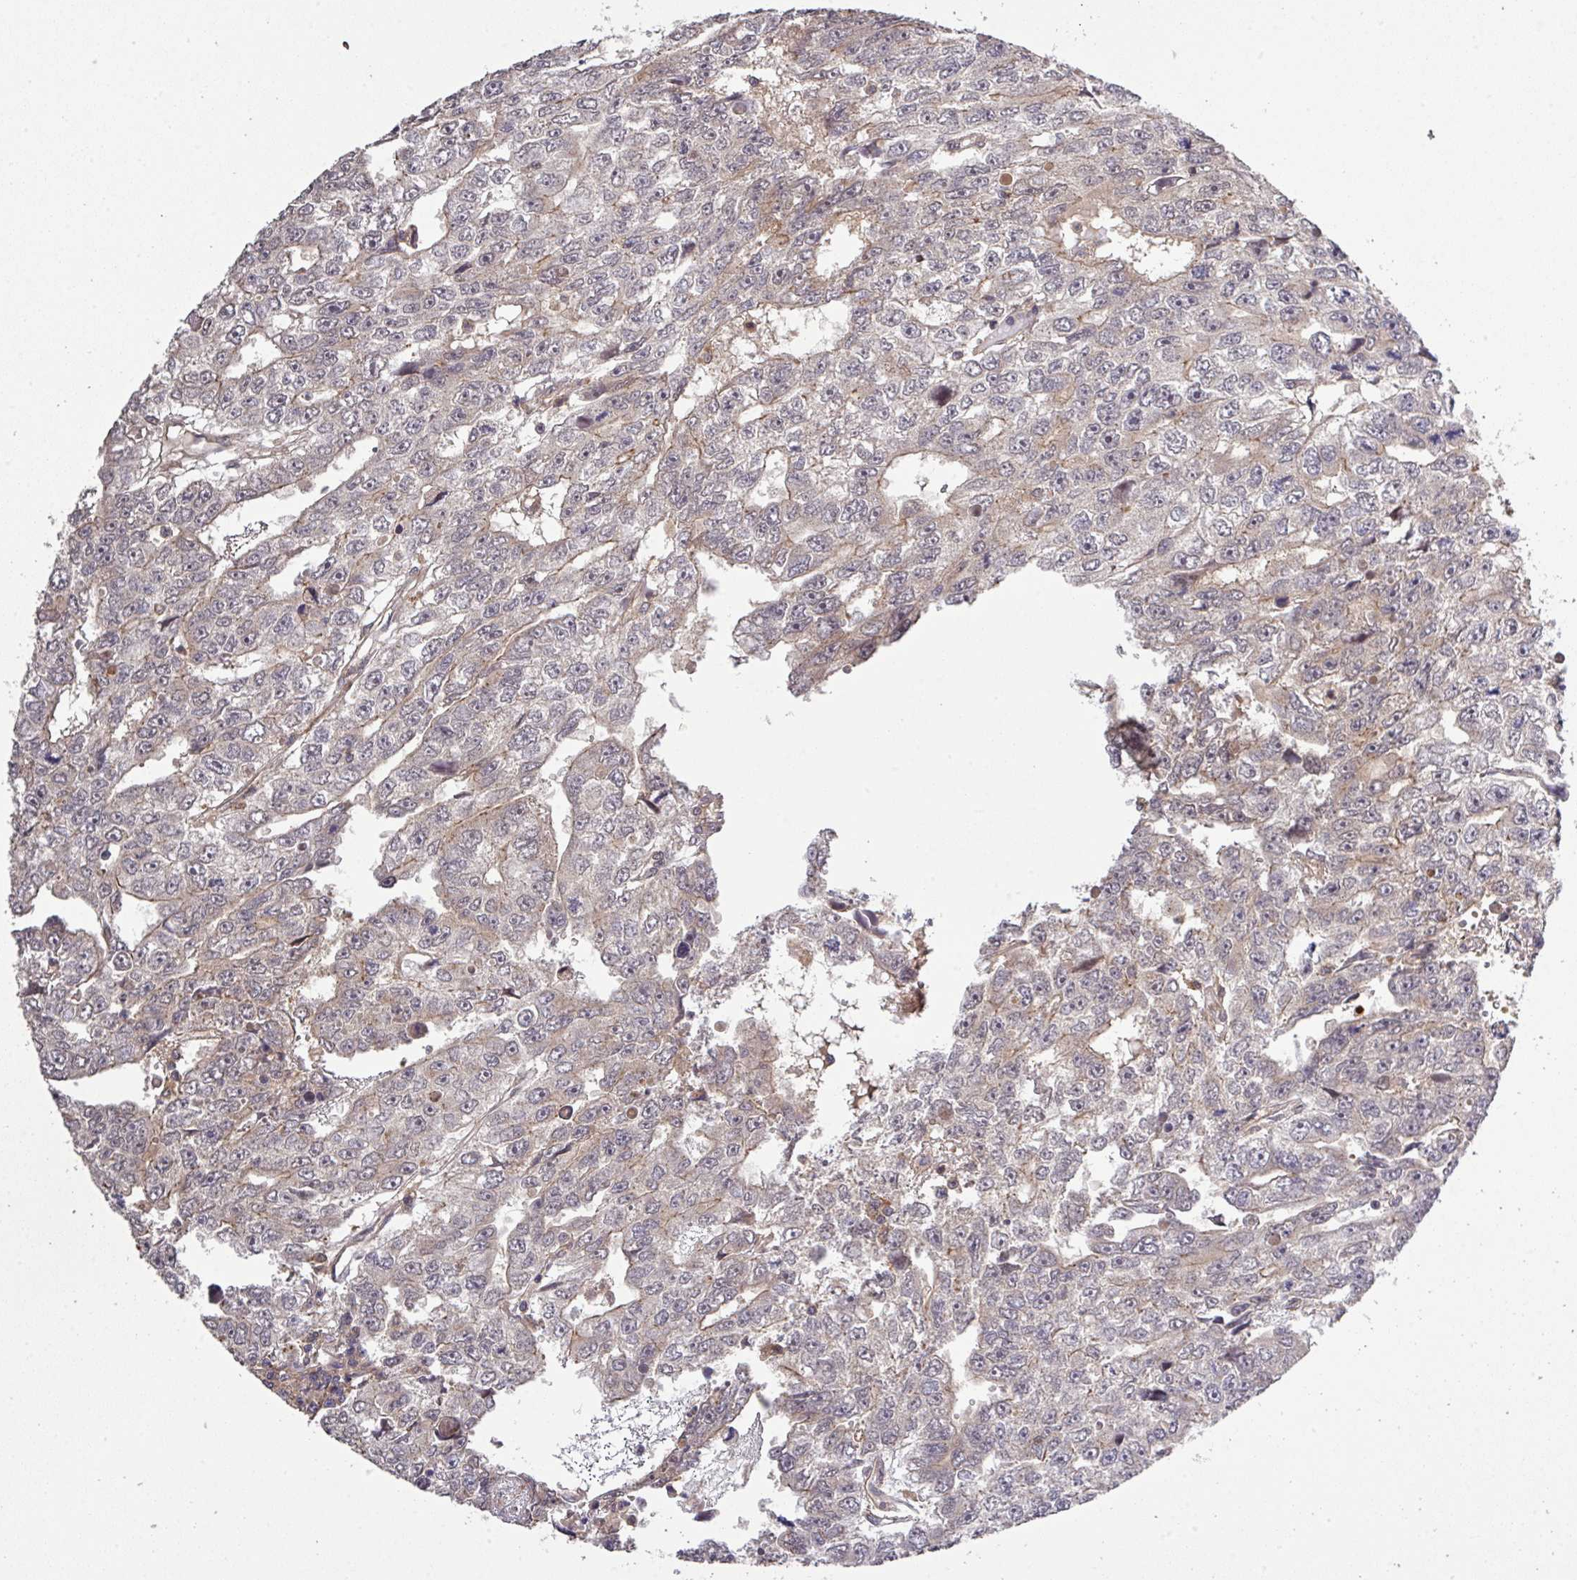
{"staining": {"intensity": "weak", "quantity": "25%-75%", "location": "cytoplasmic/membranous"}, "tissue": "testis cancer", "cell_type": "Tumor cells", "image_type": "cancer", "snomed": [{"axis": "morphology", "description": "Carcinoma, Embryonal, NOS"}, {"axis": "topography", "description": "Testis"}], "caption": "A brown stain labels weak cytoplasmic/membranous staining of a protein in testis embryonal carcinoma tumor cells. The protein of interest is shown in brown color, while the nuclei are stained blue.", "gene": "ARPIN", "patient": {"sex": "male", "age": 20}}